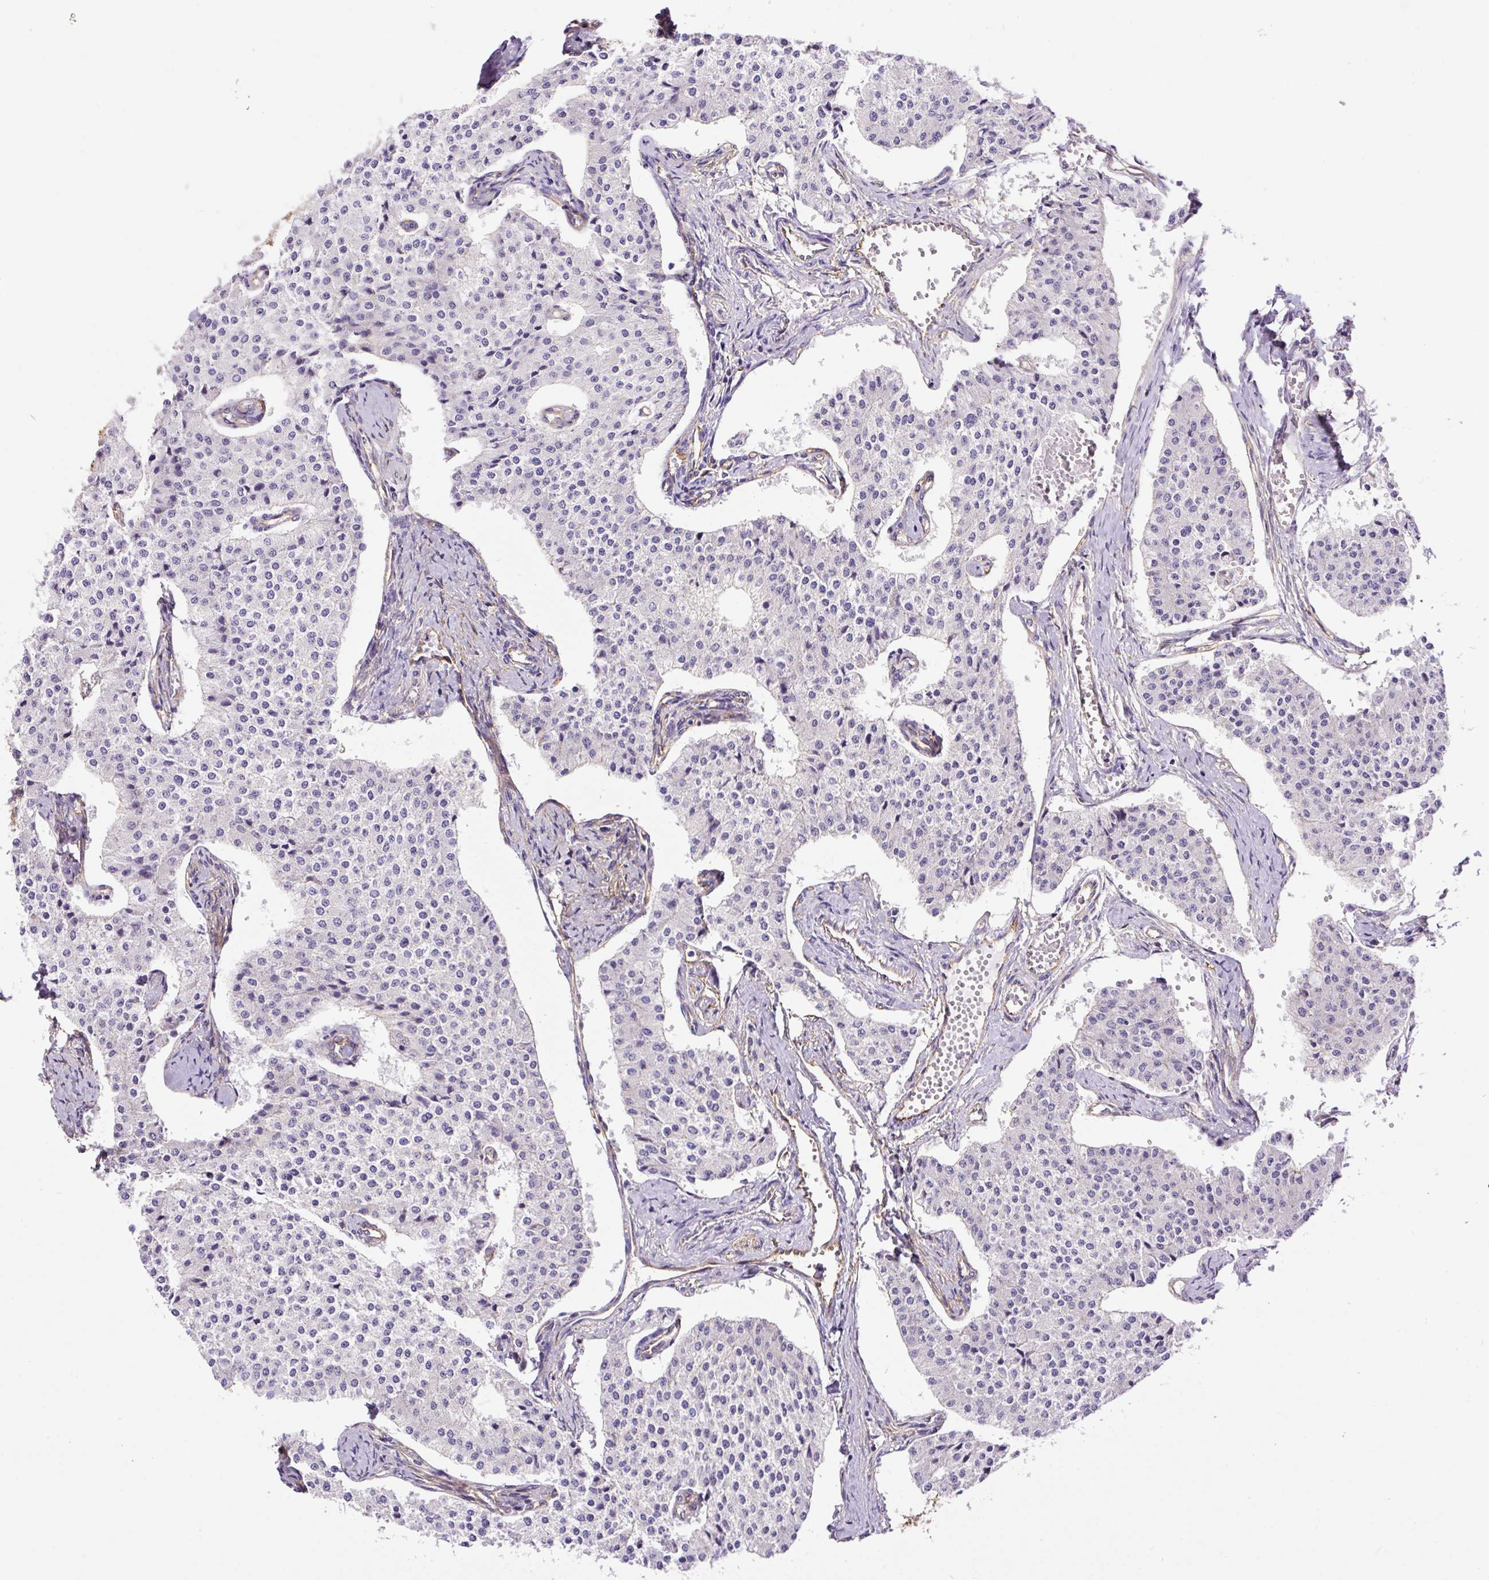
{"staining": {"intensity": "negative", "quantity": "none", "location": "none"}, "tissue": "carcinoid", "cell_type": "Tumor cells", "image_type": "cancer", "snomed": [{"axis": "morphology", "description": "Carcinoid, malignant, NOS"}, {"axis": "topography", "description": "Colon"}], "caption": "Tumor cells show no significant staining in carcinoid.", "gene": "MYO5C", "patient": {"sex": "female", "age": 52}}